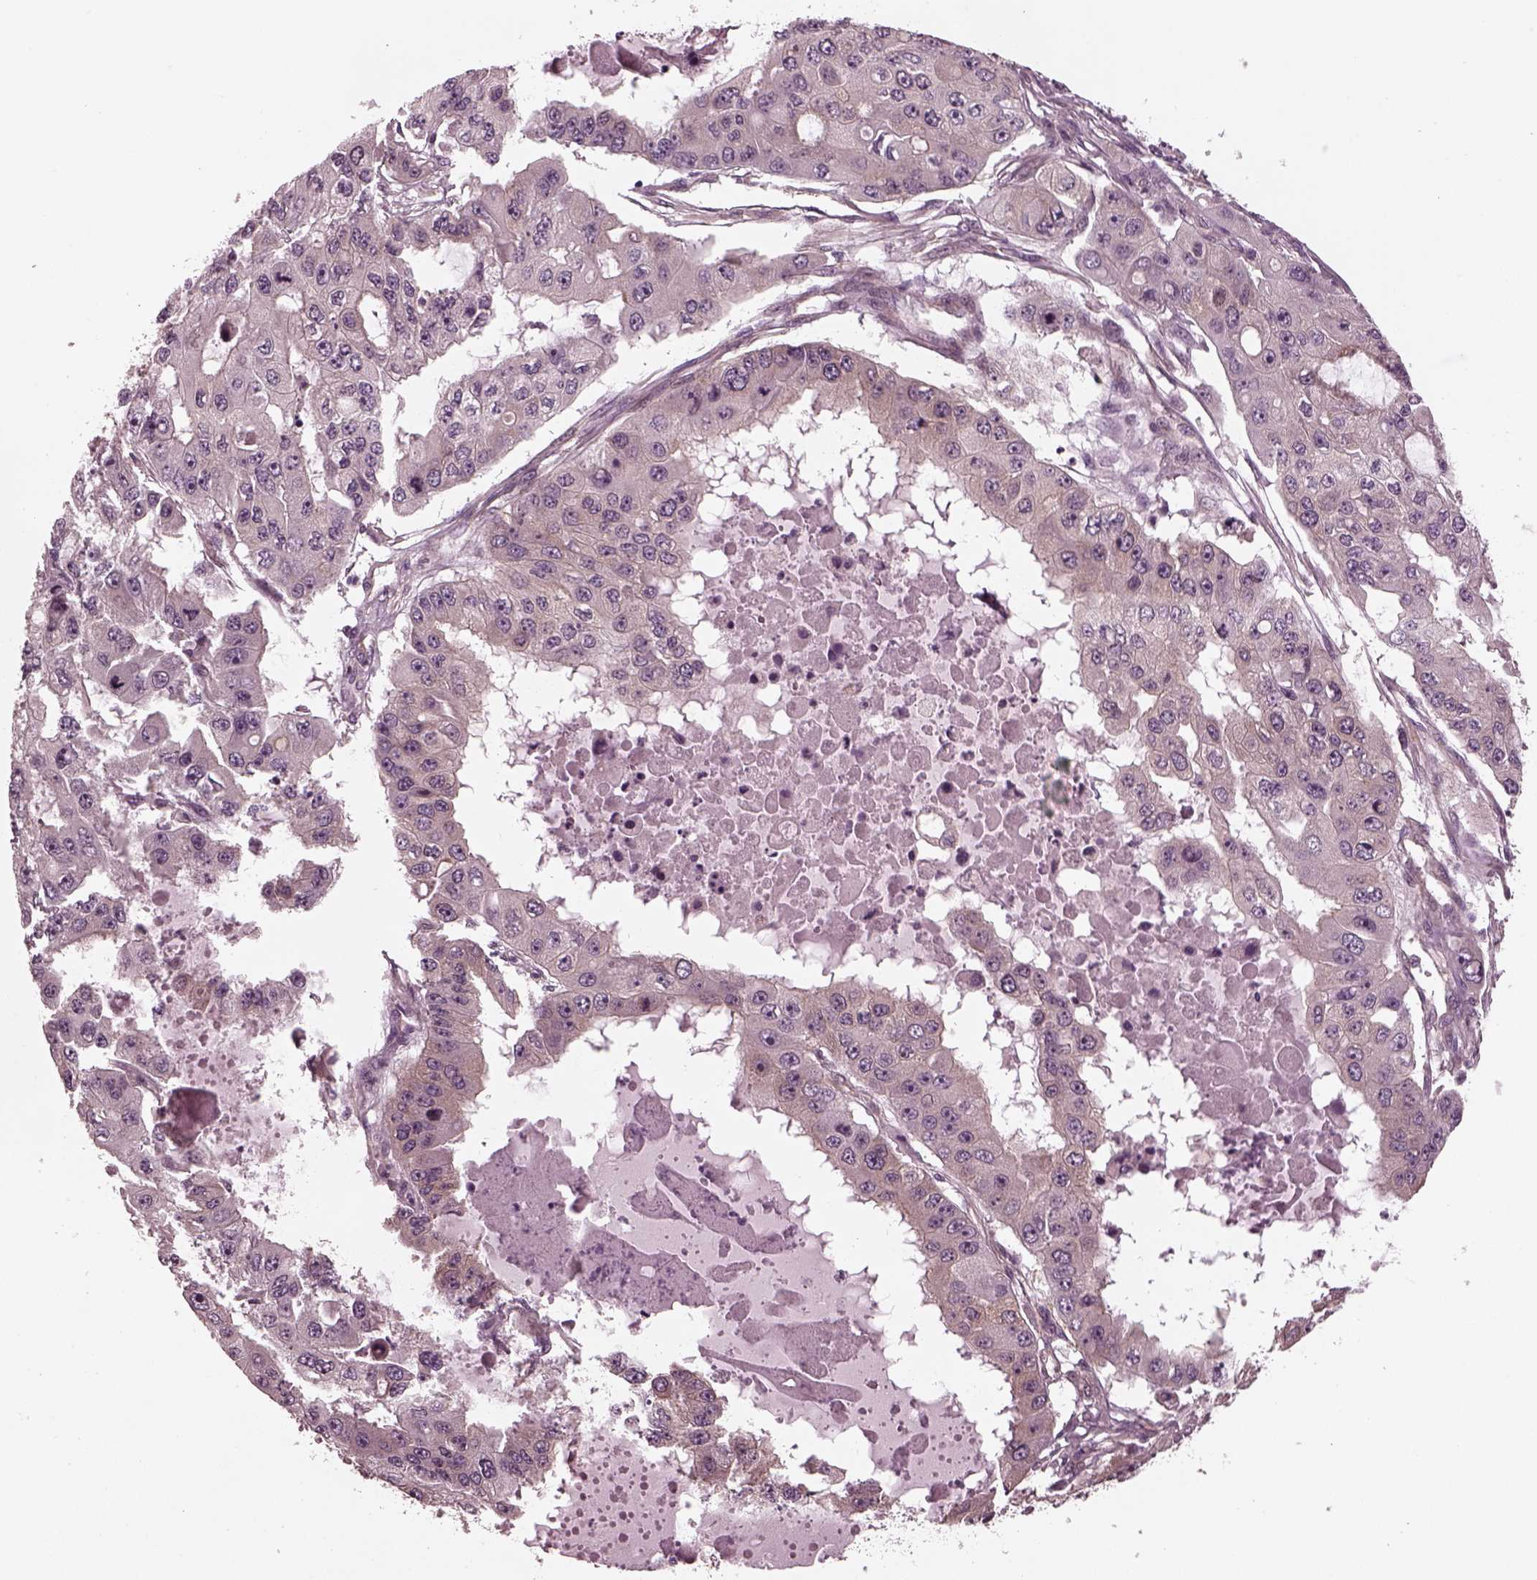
{"staining": {"intensity": "negative", "quantity": "none", "location": "none"}, "tissue": "ovarian cancer", "cell_type": "Tumor cells", "image_type": "cancer", "snomed": [{"axis": "morphology", "description": "Cystadenocarcinoma, serous, NOS"}, {"axis": "topography", "description": "Ovary"}], "caption": "High power microscopy micrograph of an IHC histopathology image of ovarian serous cystadenocarcinoma, revealing no significant staining in tumor cells. Brightfield microscopy of IHC stained with DAB (brown) and hematoxylin (blue), captured at high magnification.", "gene": "TUBG1", "patient": {"sex": "female", "age": 56}}